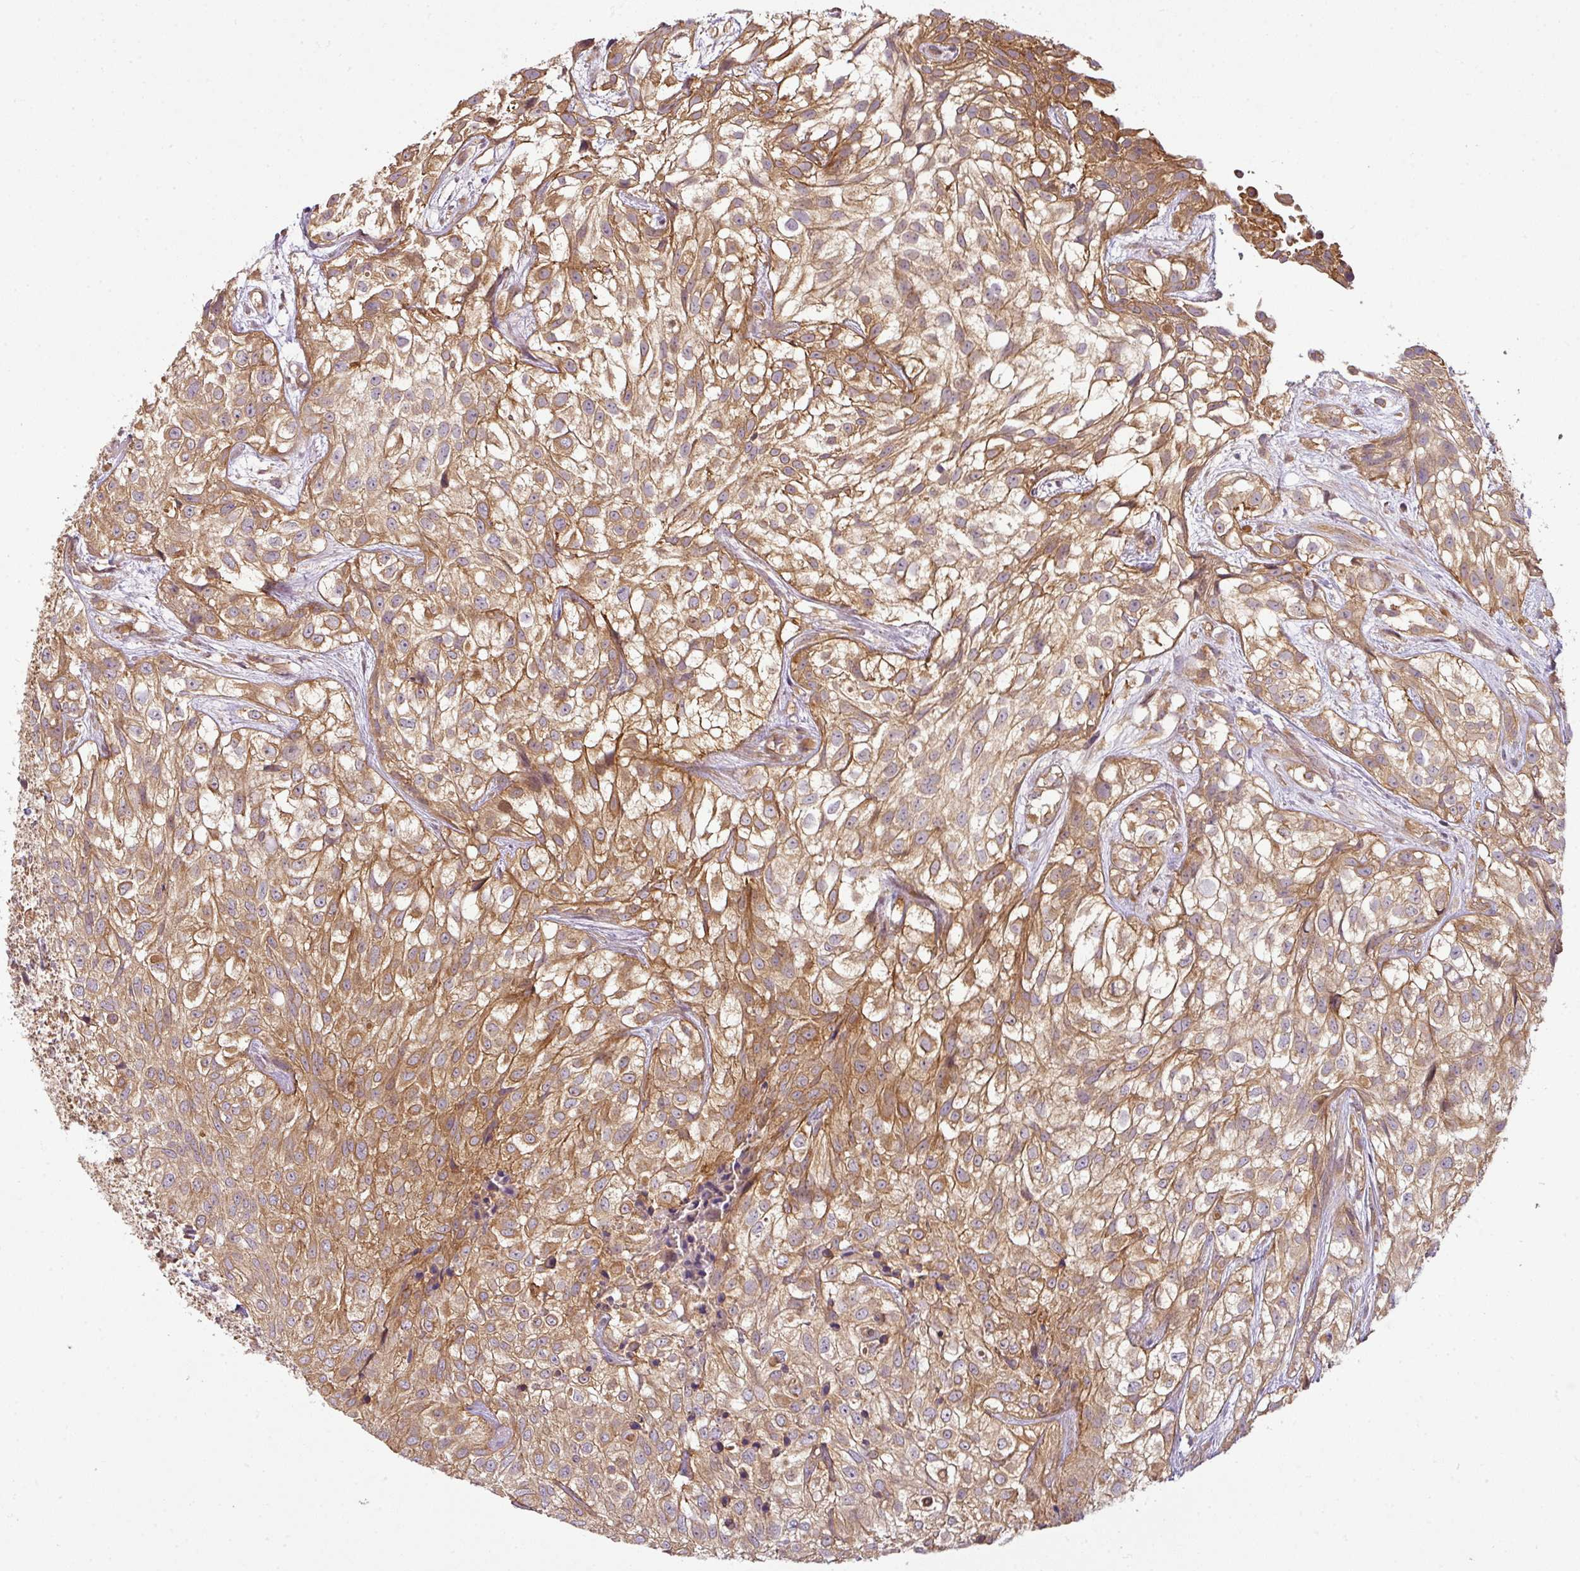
{"staining": {"intensity": "moderate", "quantity": ">75%", "location": "cytoplasmic/membranous"}, "tissue": "urothelial cancer", "cell_type": "Tumor cells", "image_type": "cancer", "snomed": [{"axis": "morphology", "description": "Urothelial carcinoma, High grade"}, {"axis": "topography", "description": "Urinary bladder"}], "caption": "Immunohistochemistry (IHC) (DAB (3,3'-diaminobenzidine)) staining of human urothelial carcinoma (high-grade) demonstrates moderate cytoplasmic/membranous protein staining in about >75% of tumor cells.", "gene": "RNF31", "patient": {"sex": "male", "age": 56}}